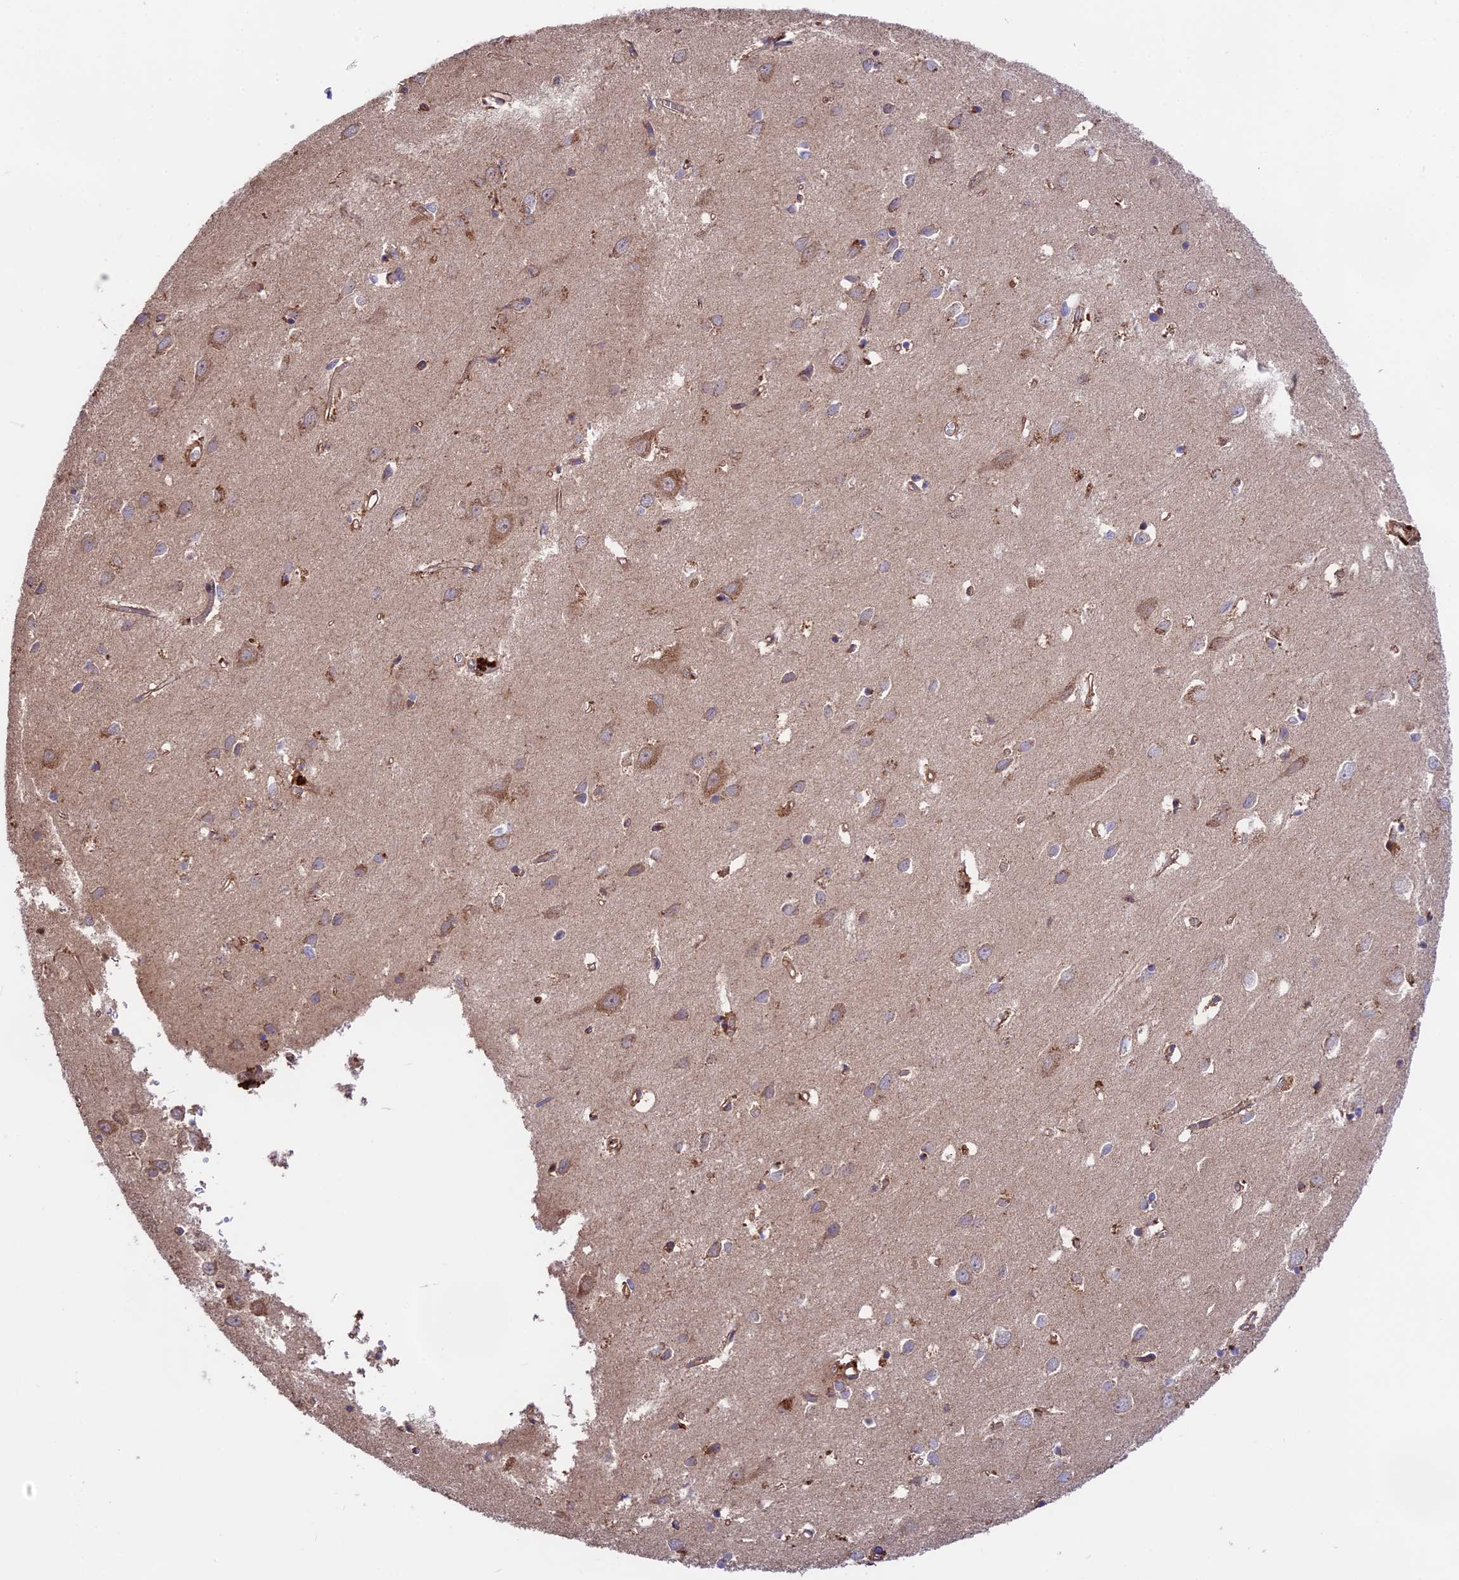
{"staining": {"intensity": "moderate", "quantity": ">75%", "location": "cytoplasmic/membranous"}, "tissue": "cerebral cortex", "cell_type": "Endothelial cells", "image_type": "normal", "snomed": [{"axis": "morphology", "description": "Normal tissue, NOS"}, {"axis": "topography", "description": "Cerebral cortex"}], "caption": "An immunohistochemistry photomicrograph of unremarkable tissue is shown. Protein staining in brown labels moderate cytoplasmic/membranous positivity in cerebral cortex within endothelial cells.", "gene": "NUDT8", "patient": {"sex": "female", "age": 64}}